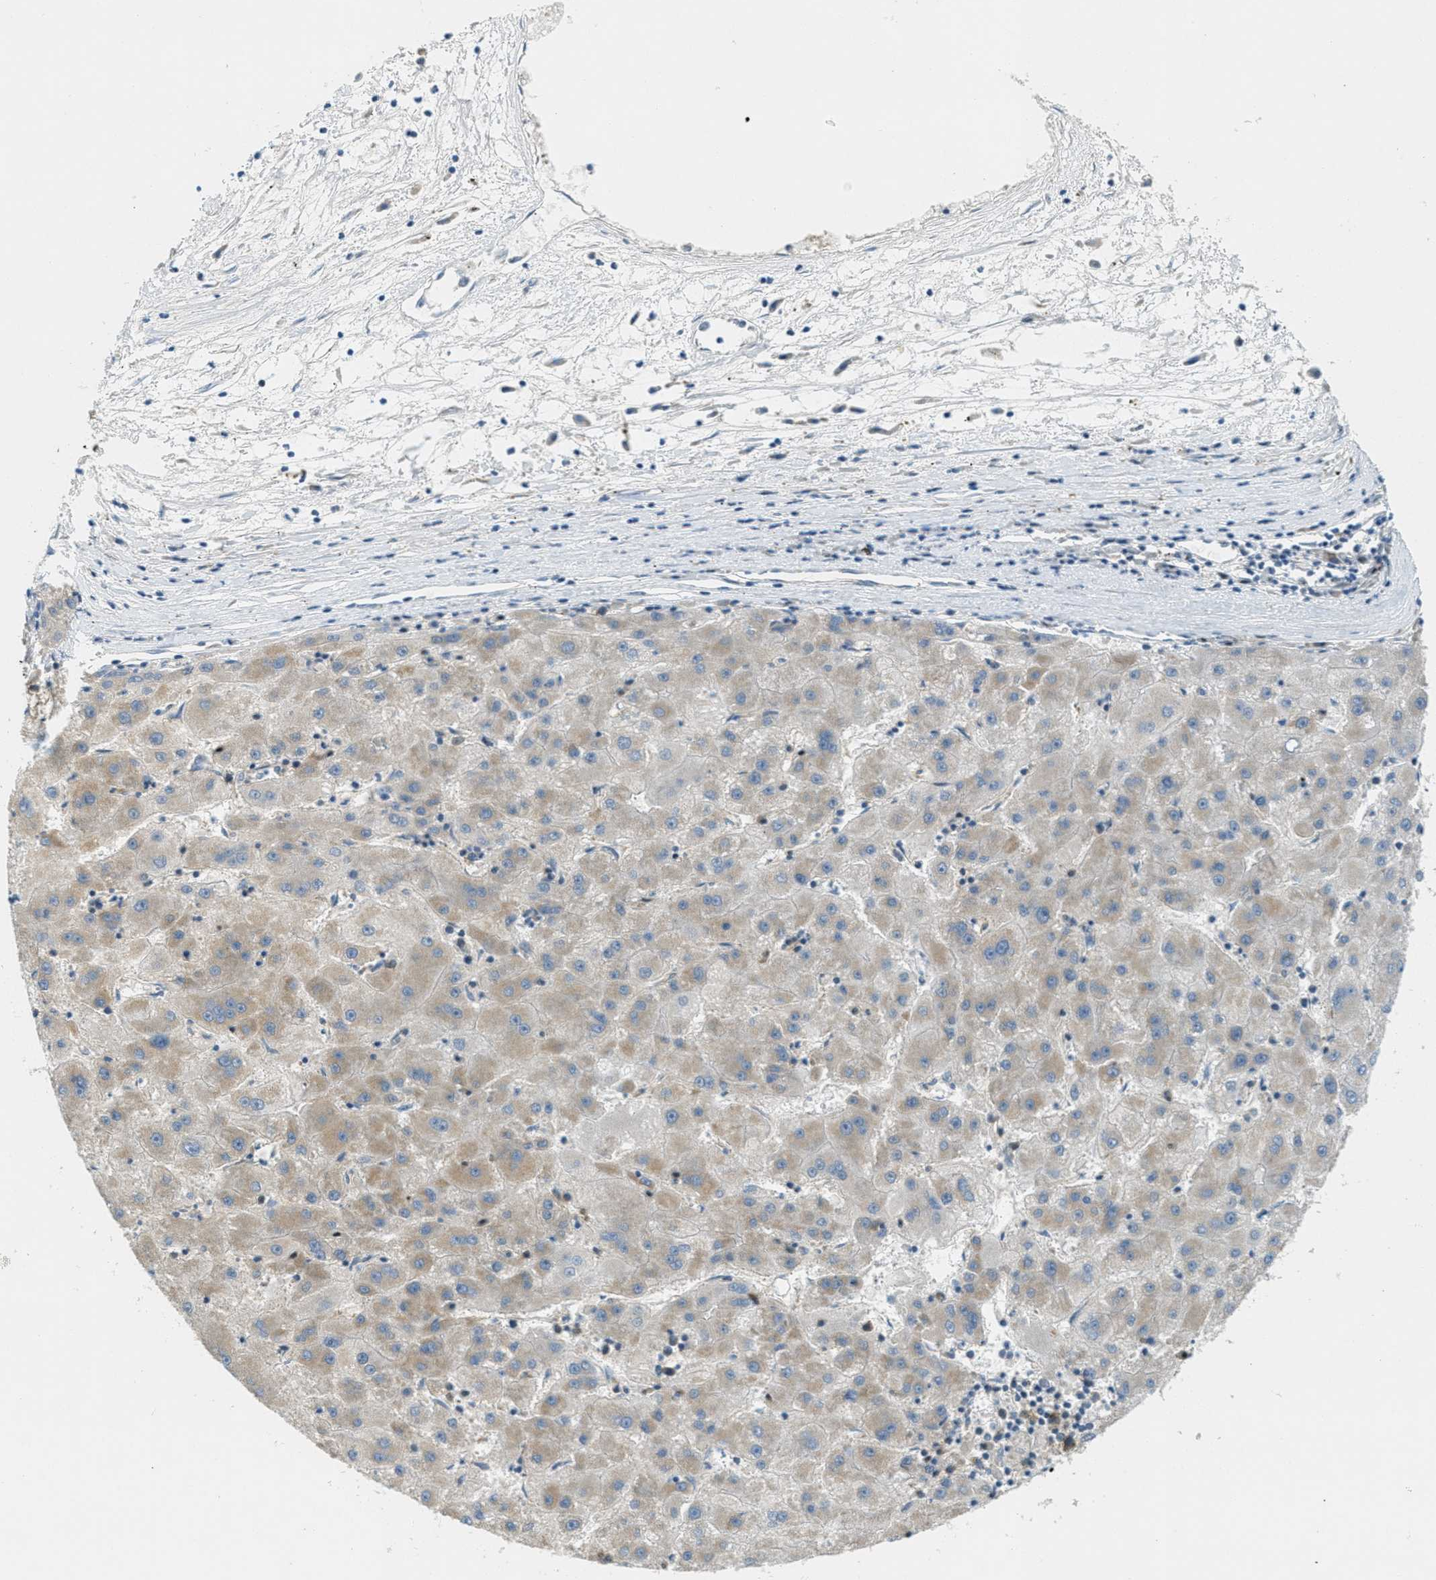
{"staining": {"intensity": "negative", "quantity": "none", "location": "none"}, "tissue": "liver cancer", "cell_type": "Tumor cells", "image_type": "cancer", "snomed": [{"axis": "morphology", "description": "Carcinoma, Hepatocellular, NOS"}, {"axis": "topography", "description": "Liver"}], "caption": "Image shows no significant protein staining in tumor cells of hepatocellular carcinoma (liver).", "gene": "JCAD", "patient": {"sex": "male", "age": 72}}